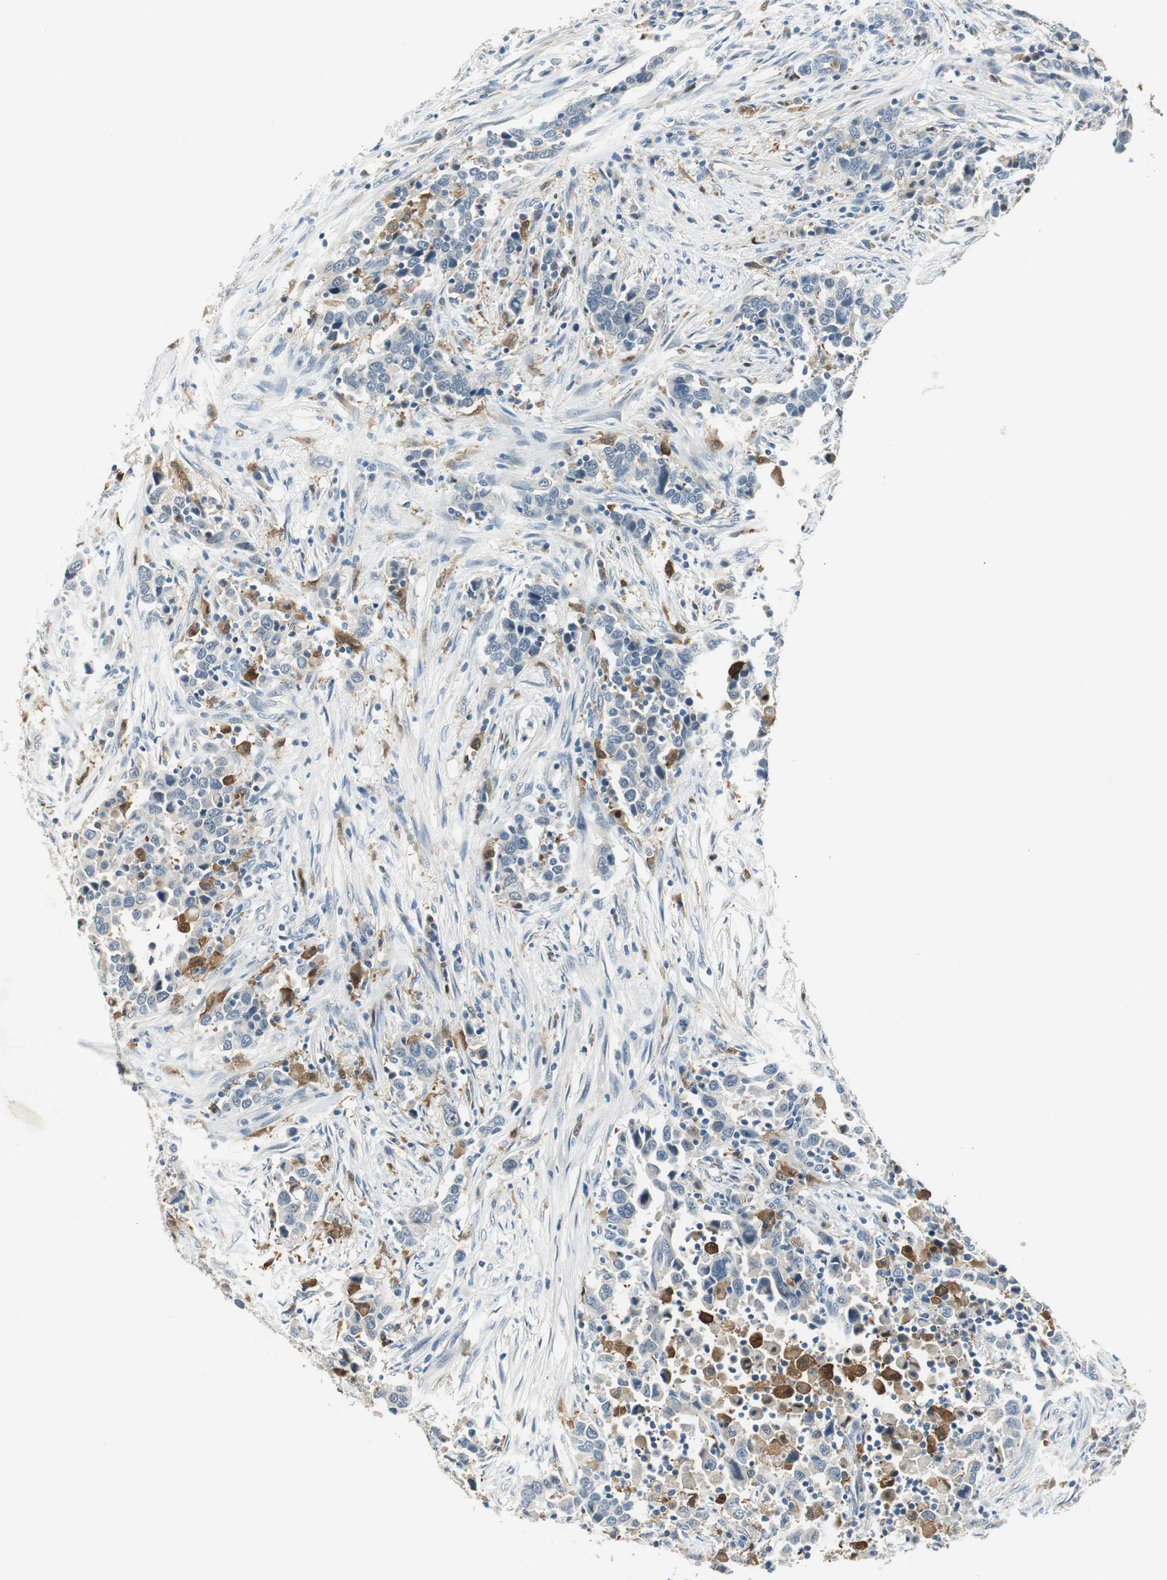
{"staining": {"intensity": "negative", "quantity": "none", "location": "none"}, "tissue": "urothelial cancer", "cell_type": "Tumor cells", "image_type": "cancer", "snomed": [{"axis": "morphology", "description": "Urothelial carcinoma, High grade"}, {"axis": "topography", "description": "Urinary bladder"}], "caption": "Immunohistochemistry (IHC) histopathology image of human urothelial cancer stained for a protein (brown), which exhibits no positivity in tumor cells. (Stains: DAB immunohistochemistry with hematoxylin counter stain, Microscopy: brightfield microscopy at high magnification).", "gene": "ME1", "patient": {"sex": "male", "age": 61}}